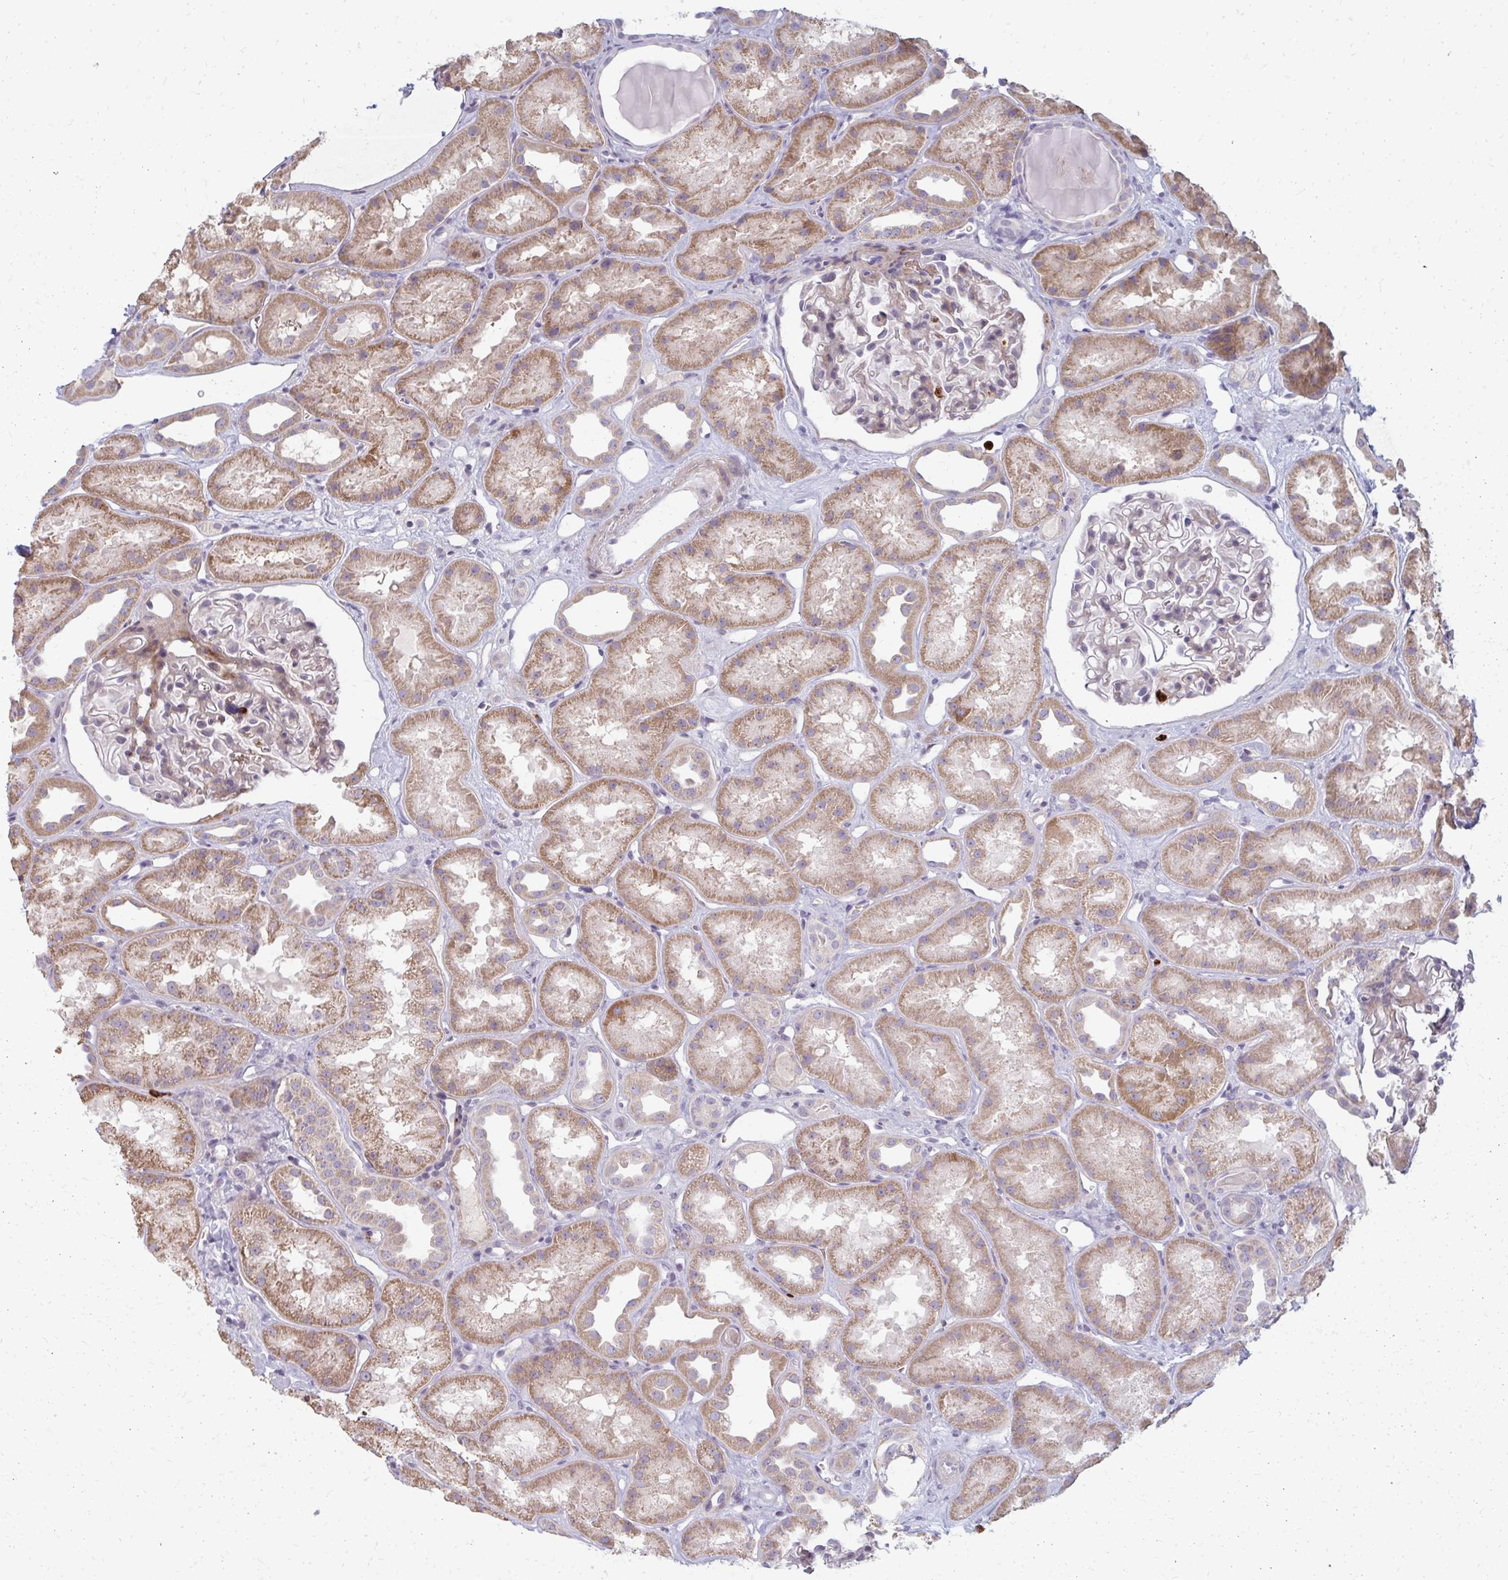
{"staining": {"intensity": "negative", "quantity": "none", "location": "none"}, "tissue": "kidney", "cell_type": "Cells in glomeruli", "image_type": "normal", "snomed": [{"axis": "morphology", "description": "Normal tissue, NOS"}, {"axis": "topography", "description": "Kidney"}], "caption": "This micrograph is of normal kidney stained with immunohistochemistry (IHC) to label a protein in brown with the nuclei are counter-stained blue. There is no positivity in cells in glomeruli.", "gene": "RAB33A", "patient": {"sex": "male", "age": 61}}